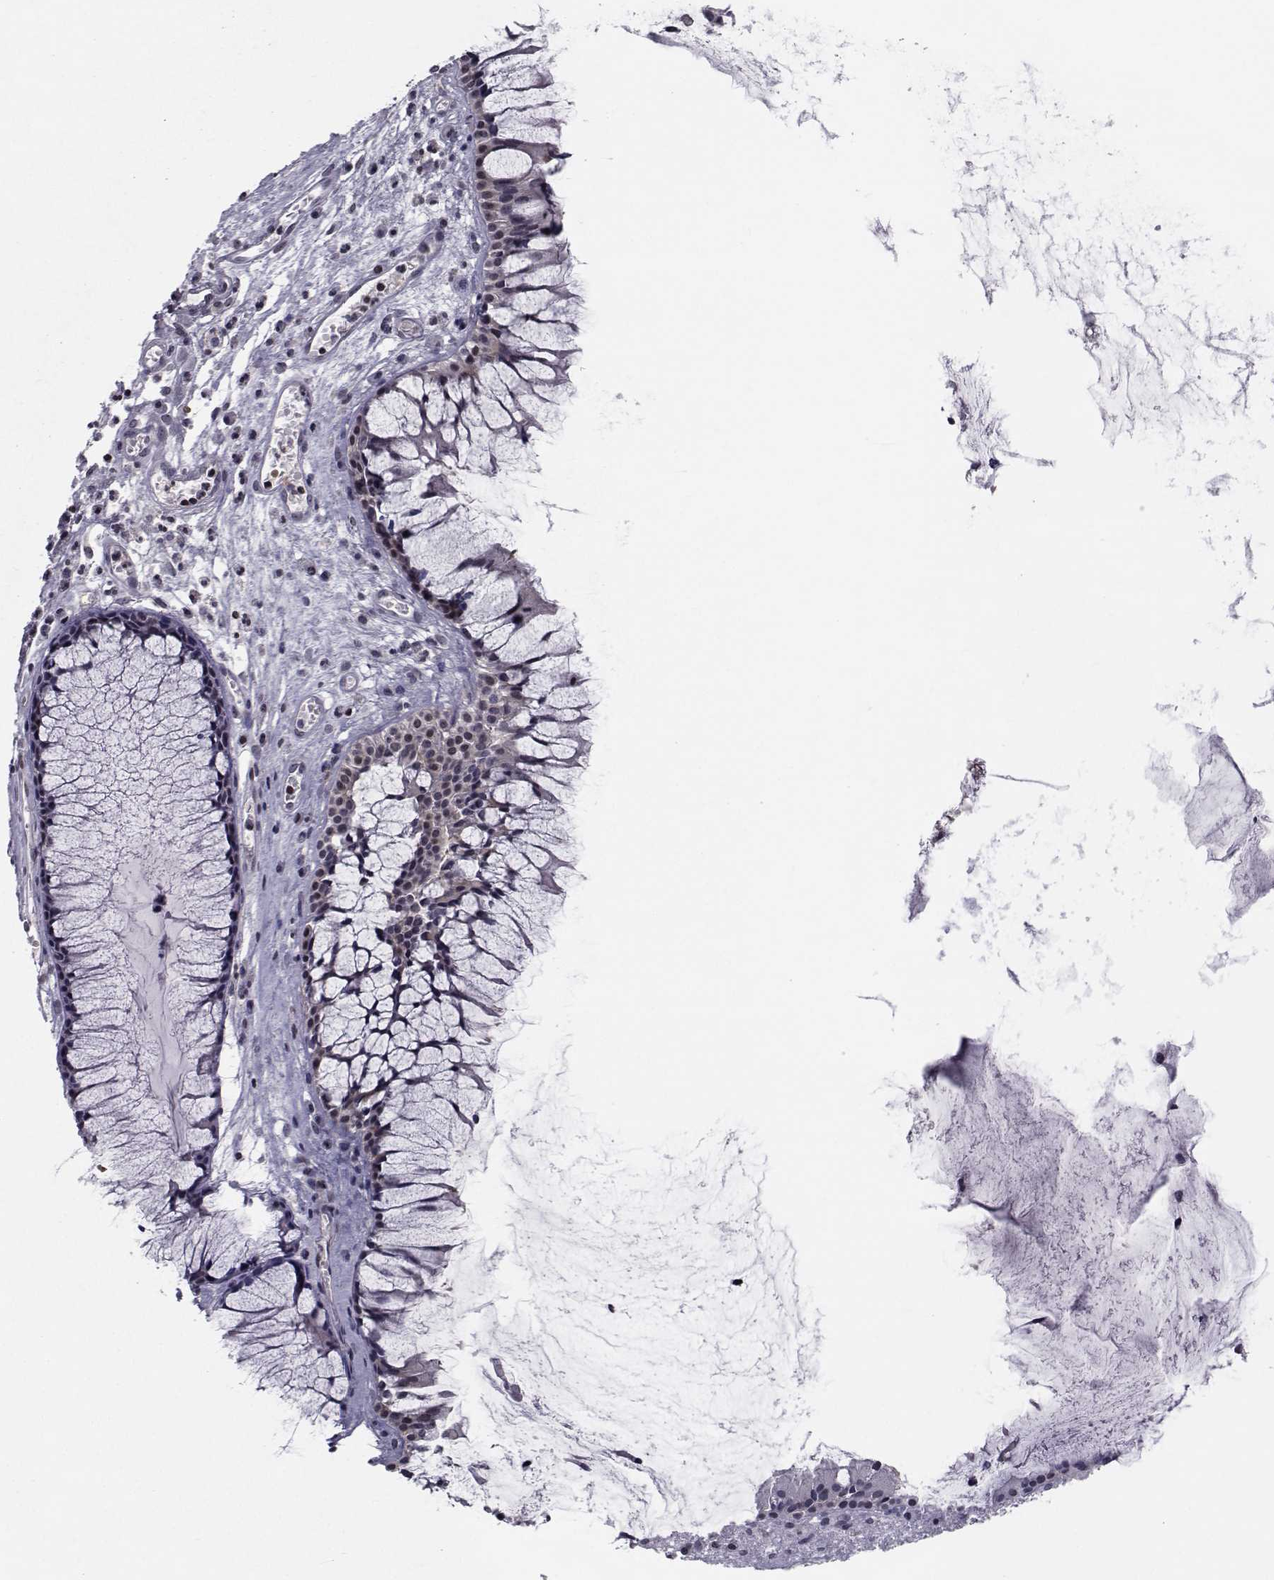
{"staining": {"intensity": "moderate", "quantity": "<25%", "location": "cytoplasmic/membranous,nuclear"}, "tissue": "nasopharynx", "cell_type": "Respiratory epithelial cells", "image_type": "normal", "snomed": [{"axis": "morphology", "description": "Normal tissue, NOS"}, {"axis": "topography", "description": "Nasopharynx"}], "caption": "DAB (3,3'-diaminobenzidine) immunohistochemical staining of normal nasopharynx displays moderate cytoplasmic/membranous,nuclear protein staining in about <25% of respiratory epithelial cells.", "gene": "PCP4L1", "patient": {"sex": "female", "age": 47}}